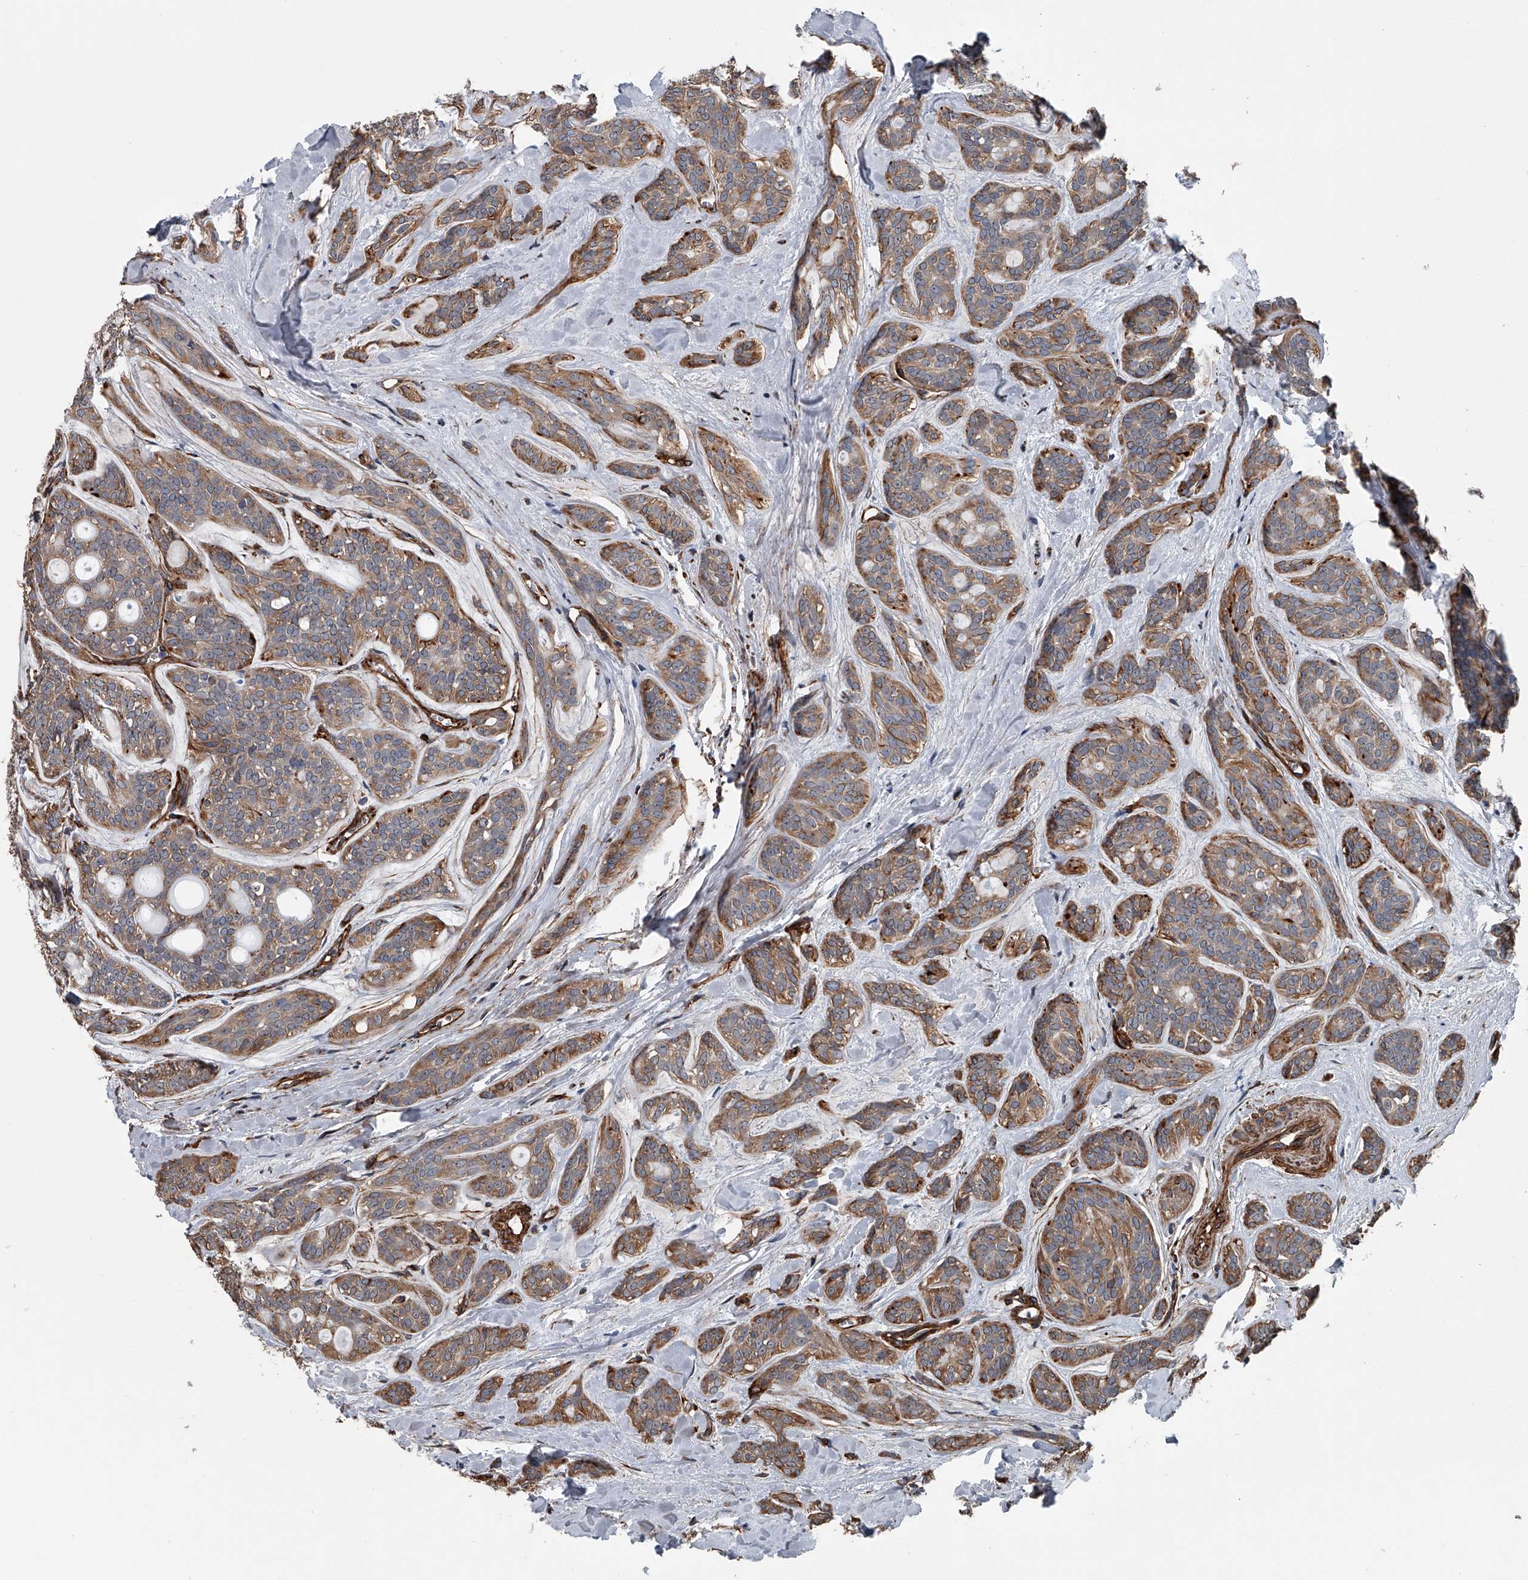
{"staining": {"intensity": "moderate", "quantity": ">75%", "location": "cytoplasmic/membranous"}, "tissue": "head and neck cancer", "cell_type": "Tumor cells", "image_type": "cancer", "snomed": [{"axis": "morphology", "description": "Adenocarcinoma, NOS"}, {"axis": "topography", "description": "Head-Neck"}], "caption": "Protein expression by immunohistochemistry (IHC) shows moderate cytoplasmic/membranous staining in about >75% of tumor cells in adenocarcinoma (head and neck).", "gene": "LDLRAD2", "patient": {"sex": "male", "age": 66}}